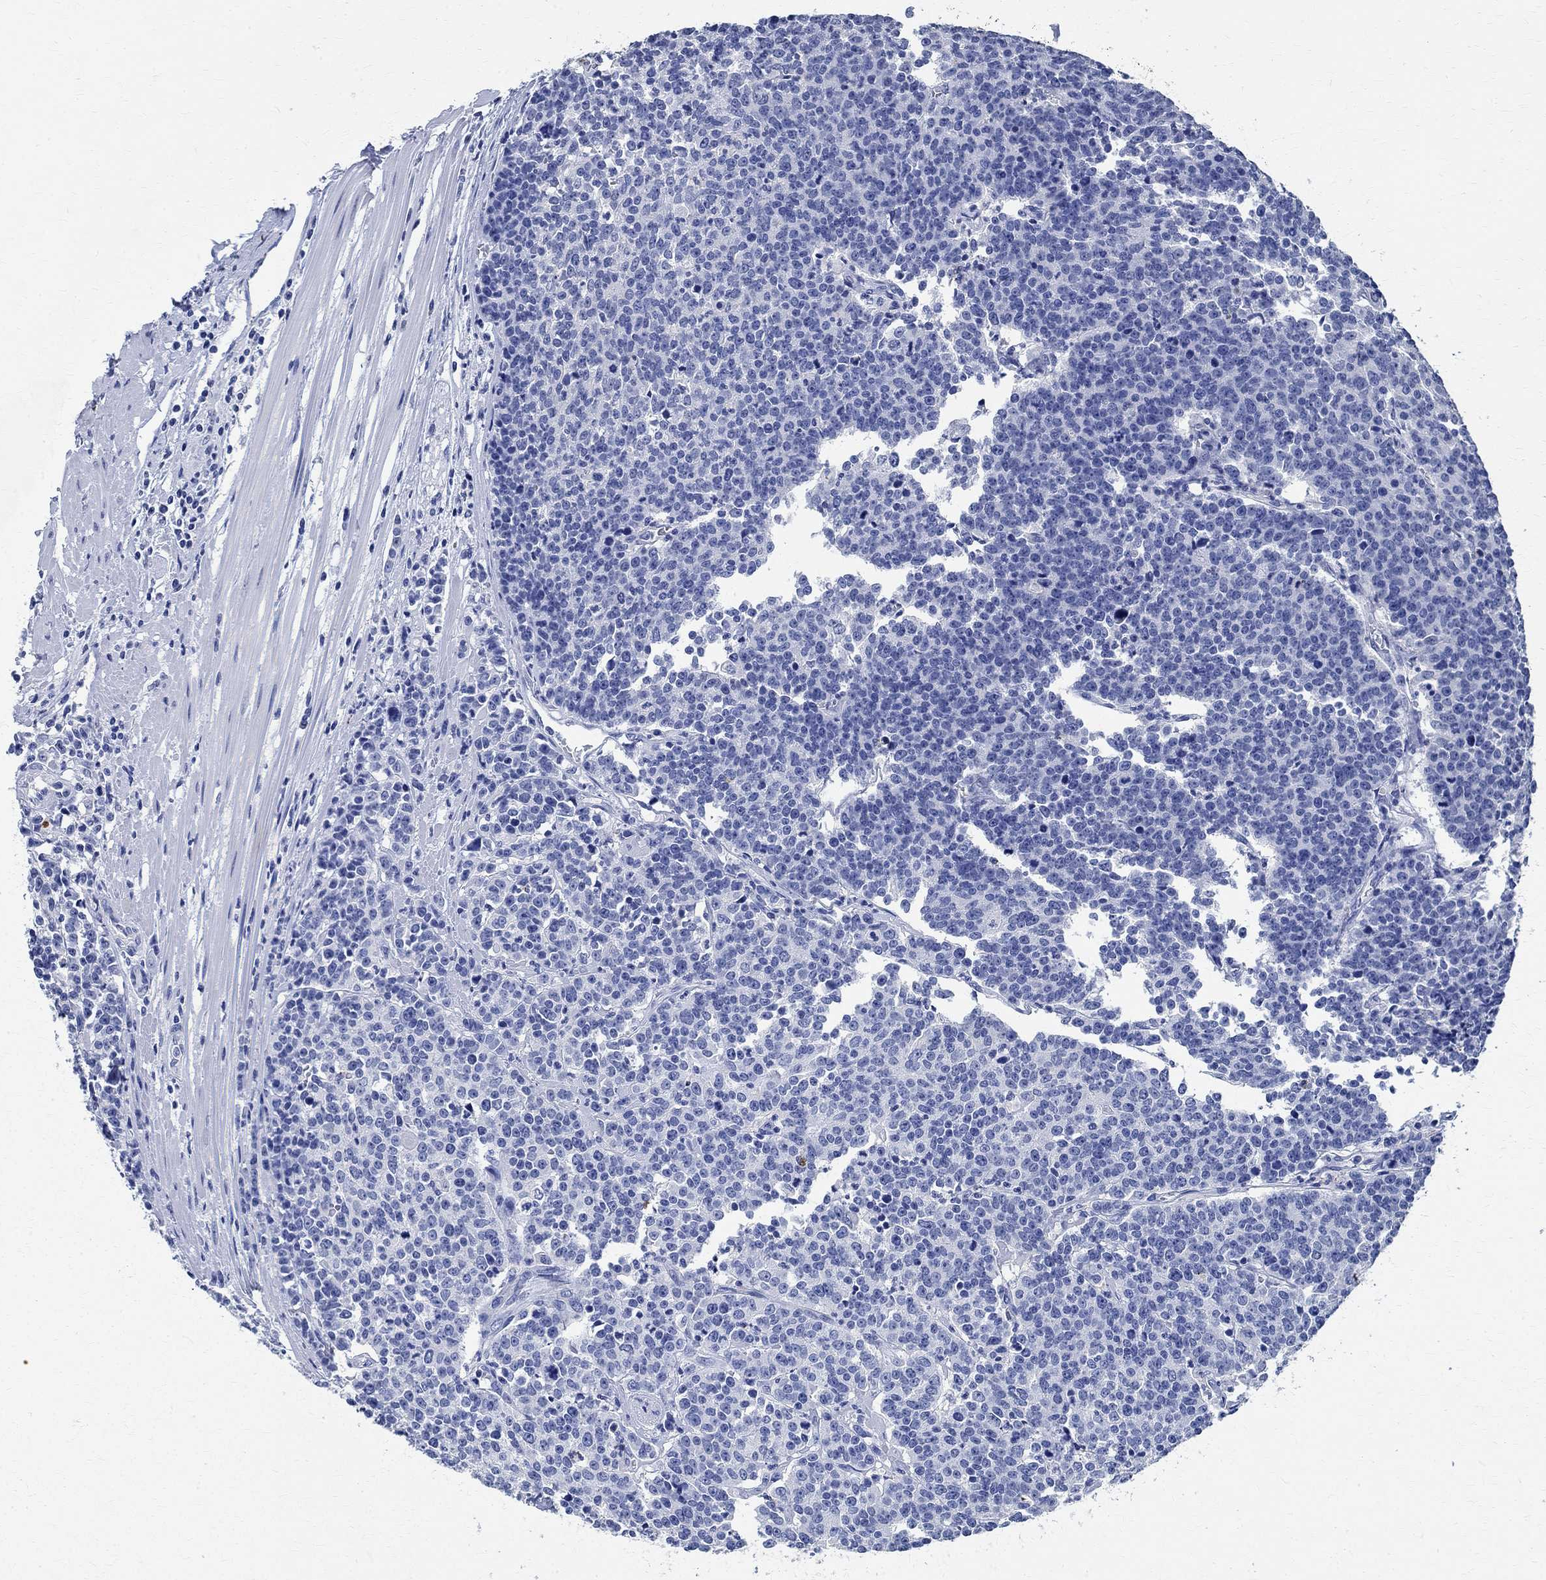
{"staining": {"intensity": "negative", "quantity": "none", "location": "none"}, "tissue": "prostate cancer", "cell_type": "Tumor cells", "image_type": "cancer", "snomed": [{"axis": "morphology", "description": "Adenocarcinoma, NOS"}, {"axis": "topography", "description": "Prostate"}], "caption": "Tumor cells show no significant protein staining in prostate cancer.", "gene": "TMEM221", "patient": {"sex": "male", "age": 67}}